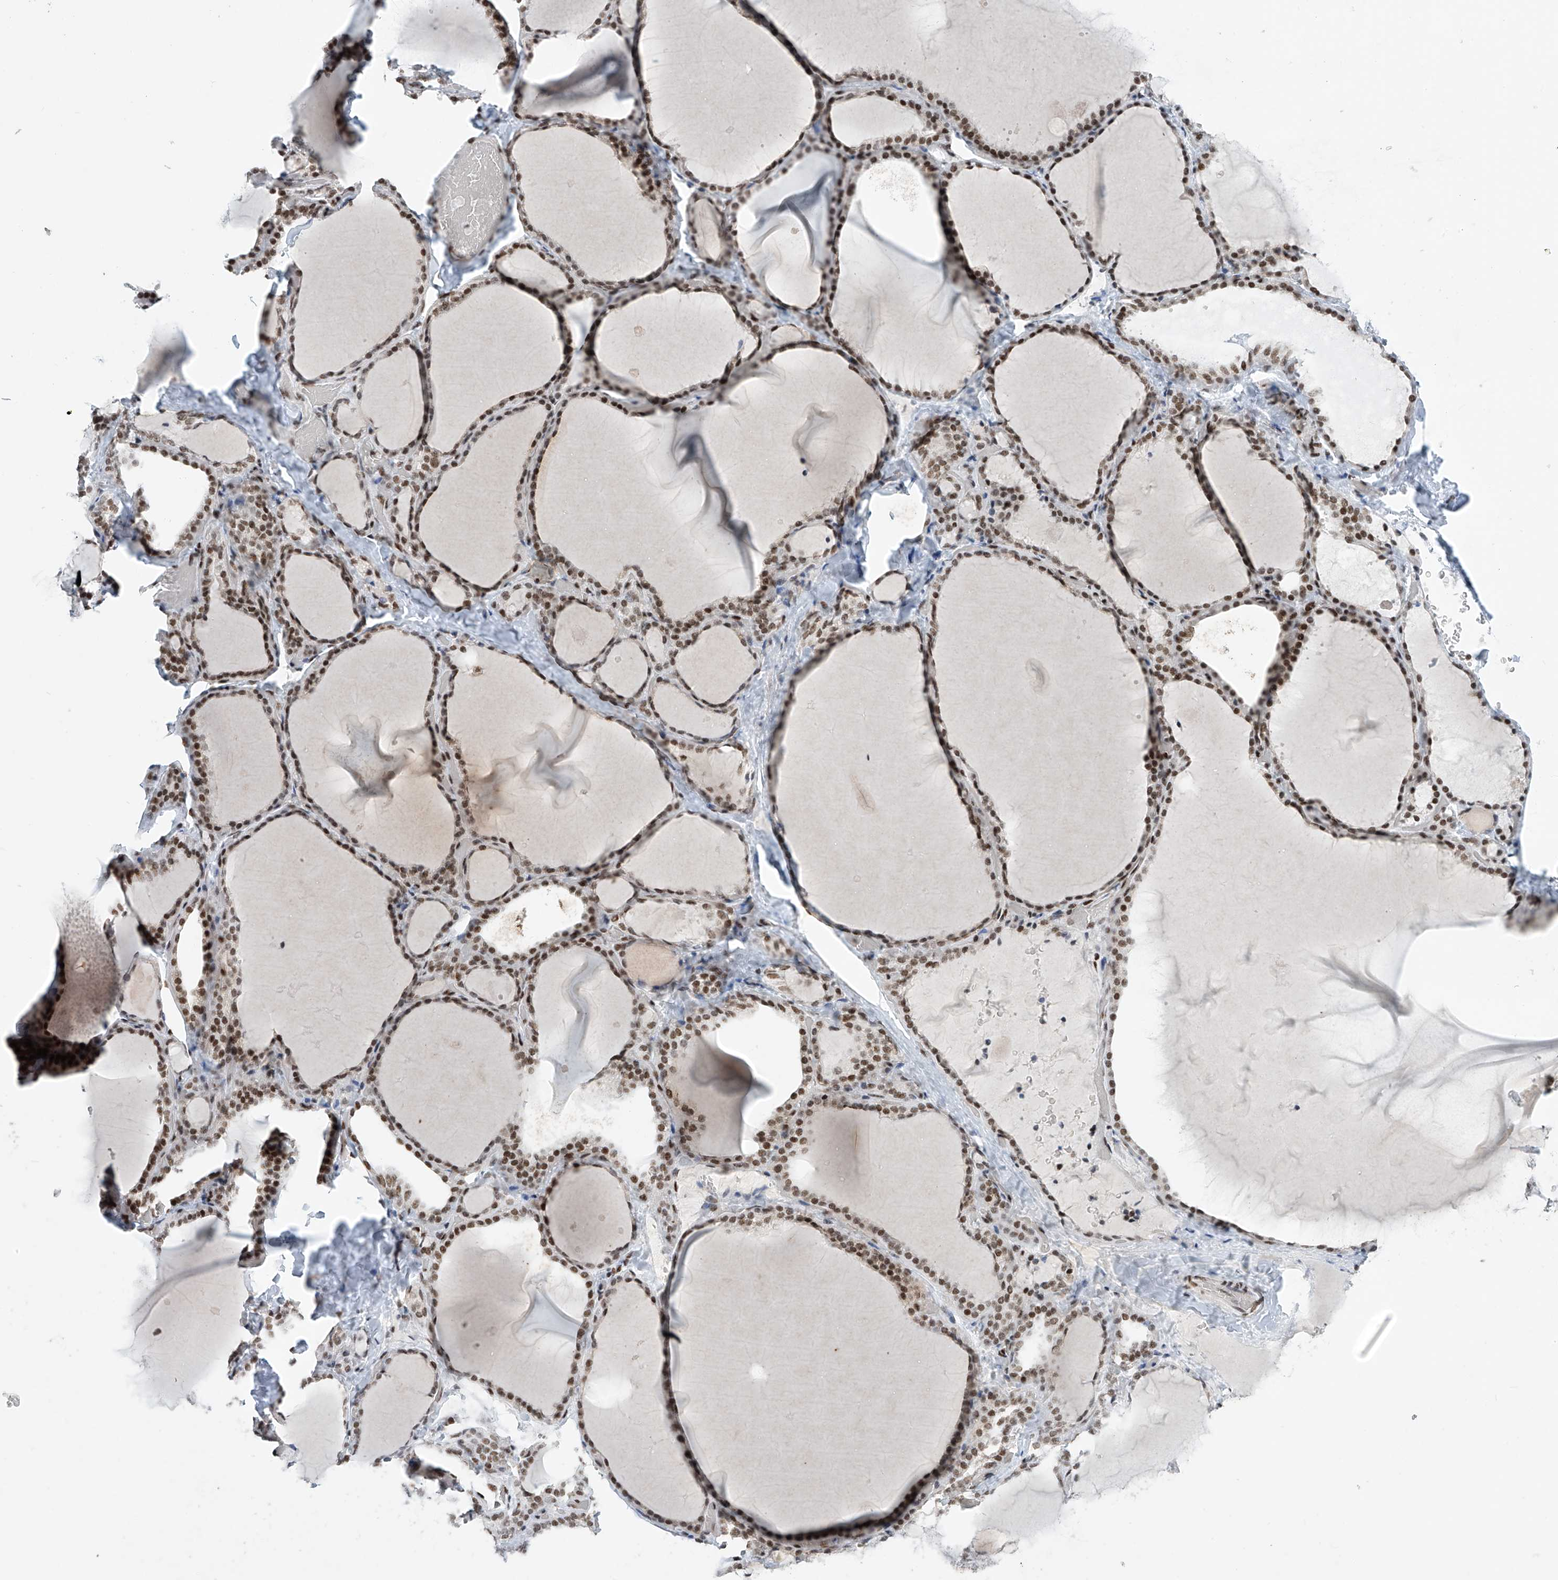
{"staining": {"intensity": "strong", "quantity": ">75%", "location": "nuclear"}, "tissue": "thyroid gland", "cell_type": "Glandular cells", "image_type": "normal", "snomed": [{"axis": "morphology", "description": "Normal tissue, NOS"}, {"axis": "topography", "description": "Thyroid gland"}], "caption": "Immunohistochemical staining of normal human thyroid gland demonstrates high levels of strong nuclear staining in approximately >75% of glandular cells.", "gene": "TAF4", "patient": {"sex": "female", "age": 22}}